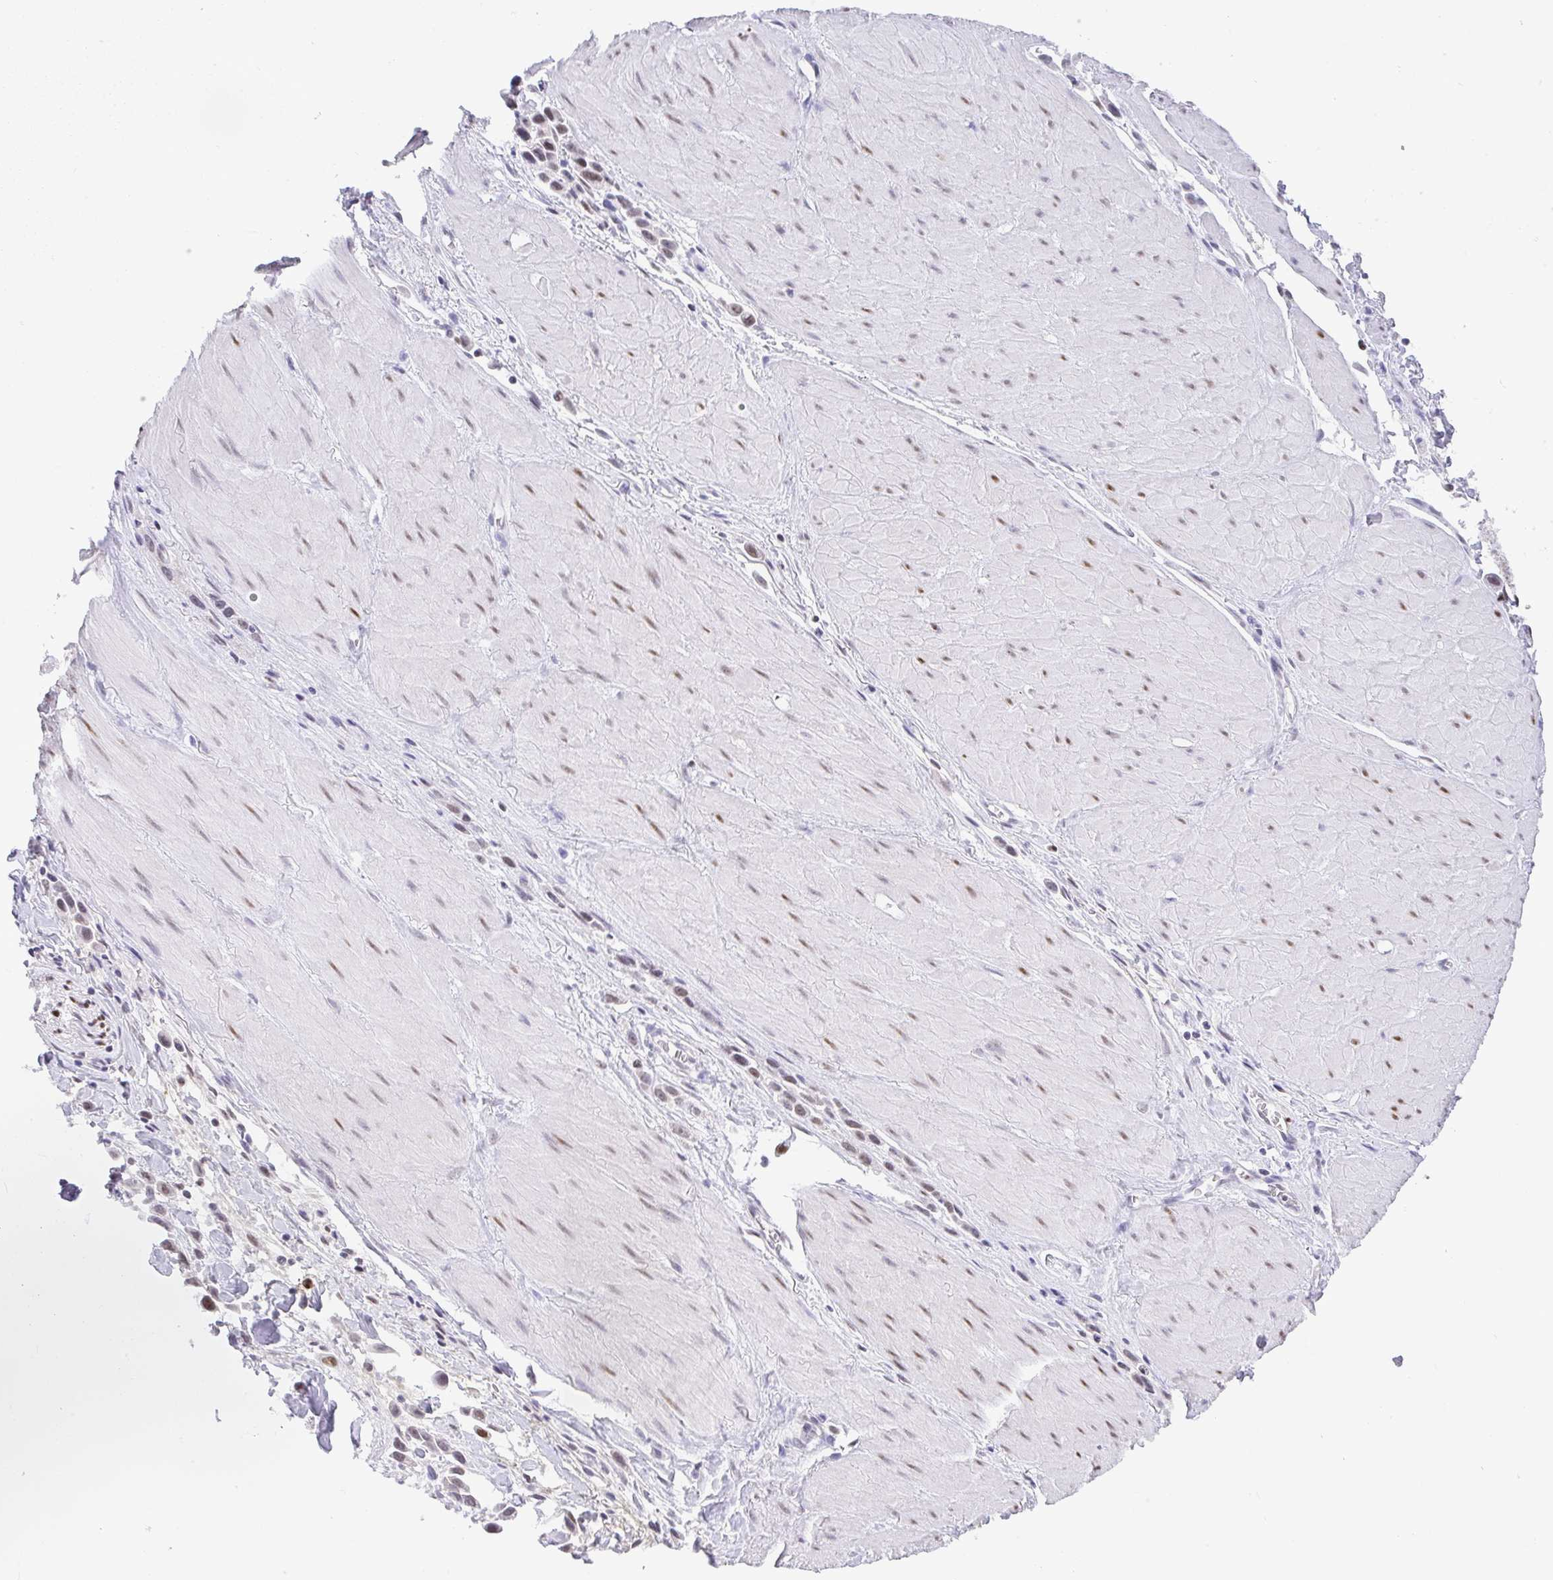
{"staining": {"intensity": "weak", "quantity": "25%-75%", "location": "nuclear"}, "tissue": "stomach cancer", "cell_type": "Tumor cells", "image_type": "cancer", "snomed": [{"axis": "morphology", "description": "Adenocarcinoma, NOS"}, {"axis": "topography", "description": "Stomach"}], "caption": "Stomach adenocarcinoma stained with a brown dye reveals weak nuclear positive positivity in approximately 25%-75% of tumor cells.", "gene": "BBX", "patient": {"sex": "male", "age": 47}}